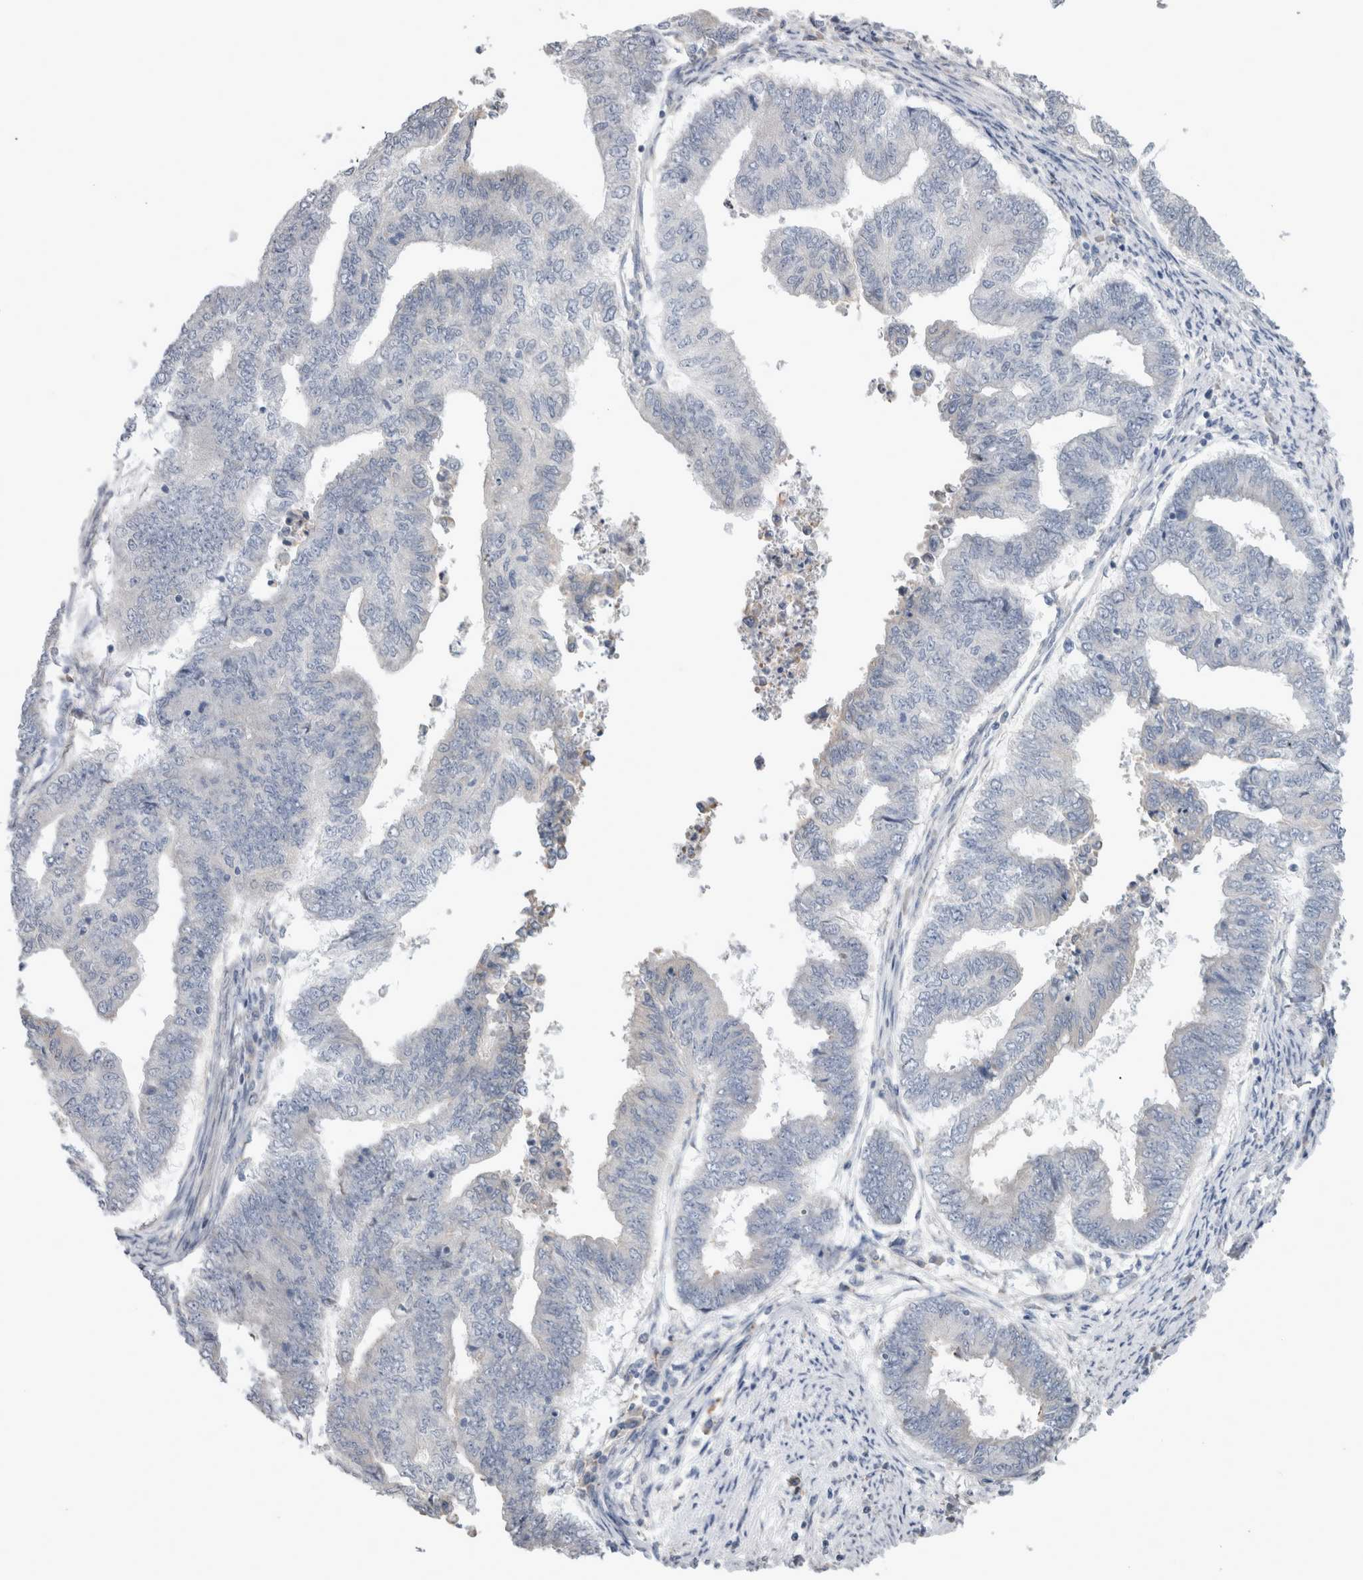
{"staining": {"intensity": "negative", "quantity": "none", "location": "none"}, "tissue": "endometrial cancer", "cell_type": "Tumor cells", "image_type": "cancer", "snomed": [{"axis": "morphology", "description": "Polyp, NOS"}, {"axis": "morphology", "description": "Adenocarcinoma, NOS"}, {"axis": "morphology", "description": "Adenoma, NOS"}, {"axis": "topography", "description": "Endometrium"}], "caption": "Human endometrial polyp stained for a protein using immunohistochemistry (IHC) displays no expression in tumor cells.", "gene": "SMAP2", "patient": {"sex": "female", "age": 79}}